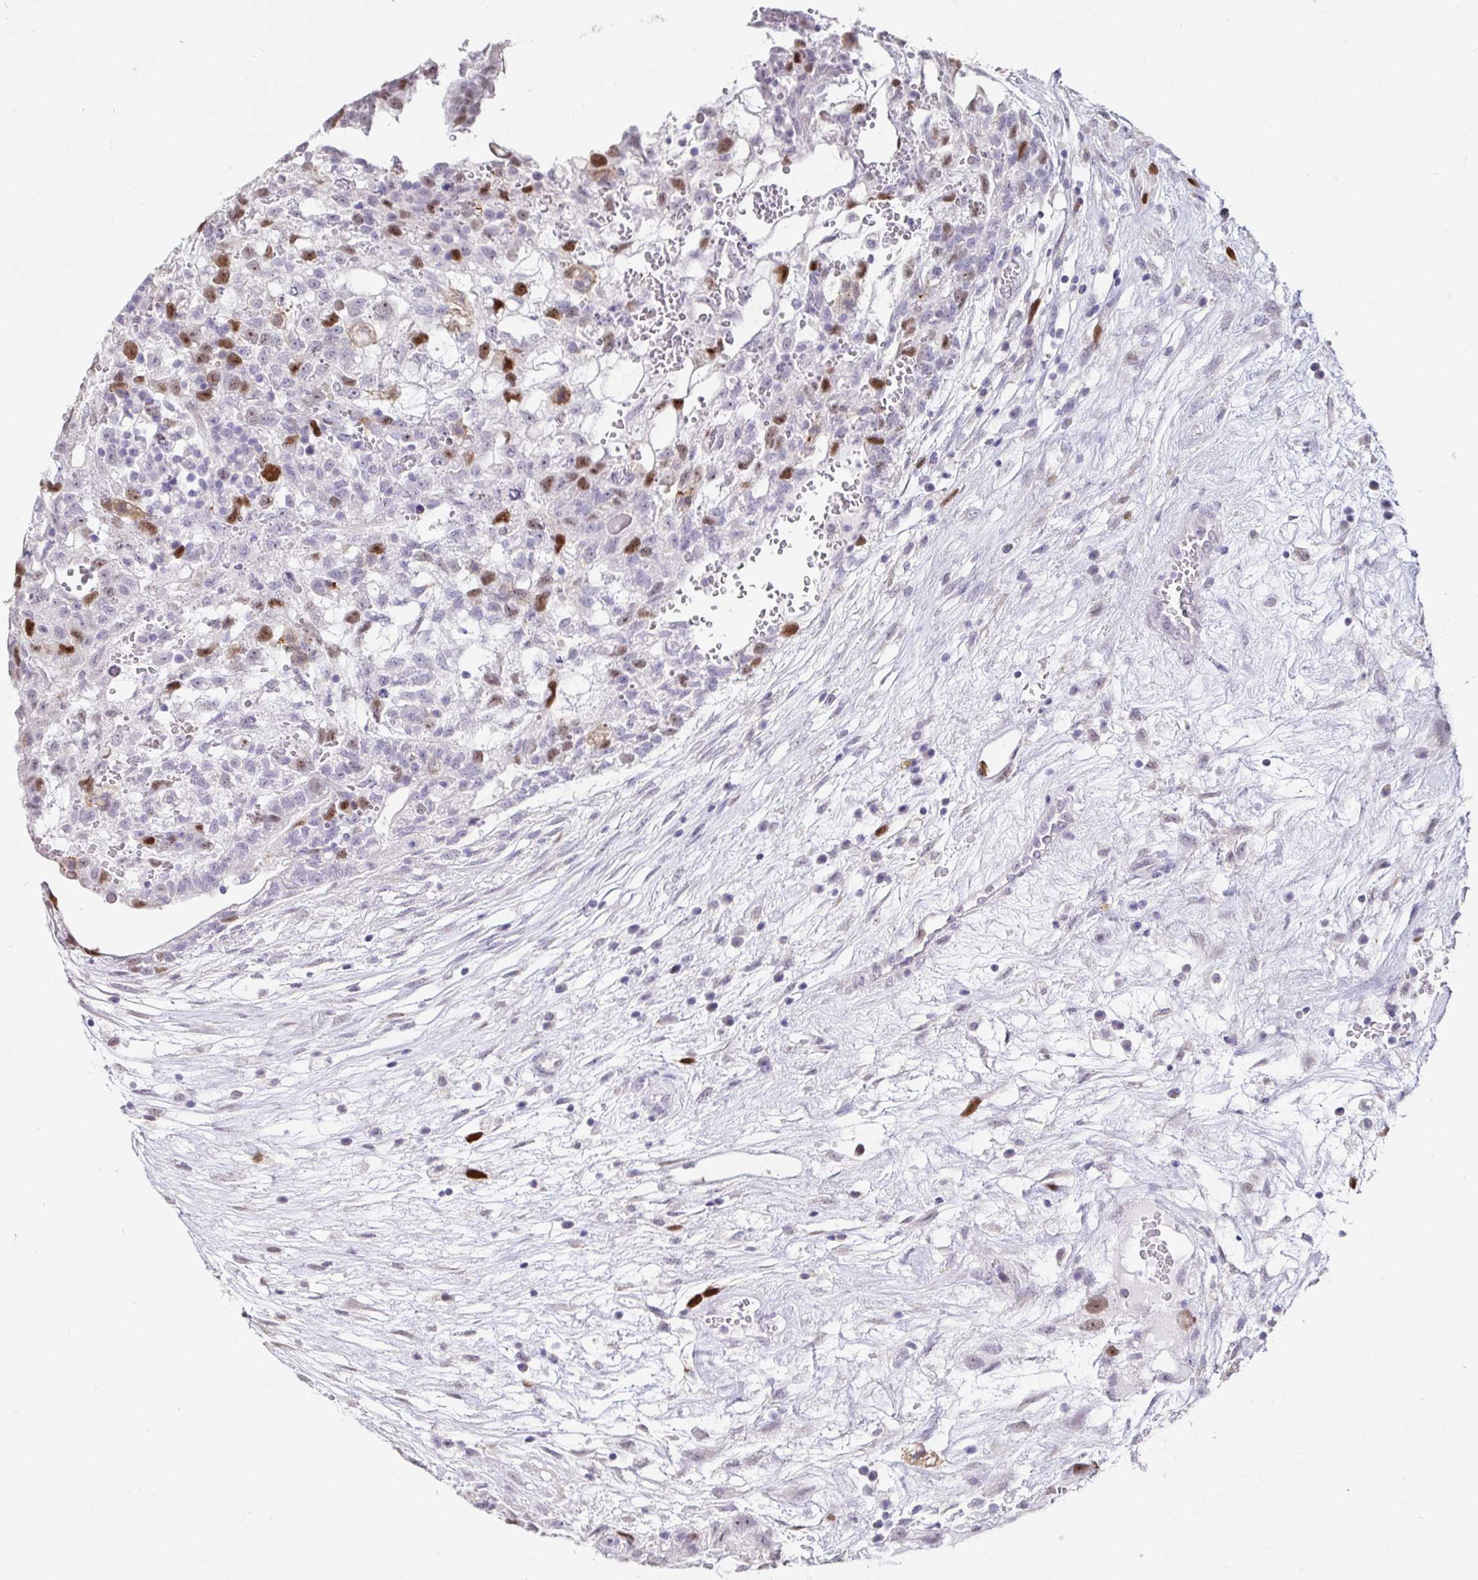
{"staining": {"intensity": "strong", "quantity": "<25%", "location": "nuclear"}, "tissue": "testis cancer", "cell_type": "Tumor cells", "image_type": "cancer", "snomed": [{"axis": "morphology", "description": "Normal tissue, NOS"}, {"axis": "morphology", "description": "Carcinoma, Embryonal, NOS"}, {"axis": "topography", "description": "Testis"}], "caption": "Strong nuclear positivity for a protein is appreciated in about <25% of tumor cells of testis cancer (embryonal carcinoma) using IHC.", "gene": "ANLN", "patient": {"sex": "male", "age": 32}}